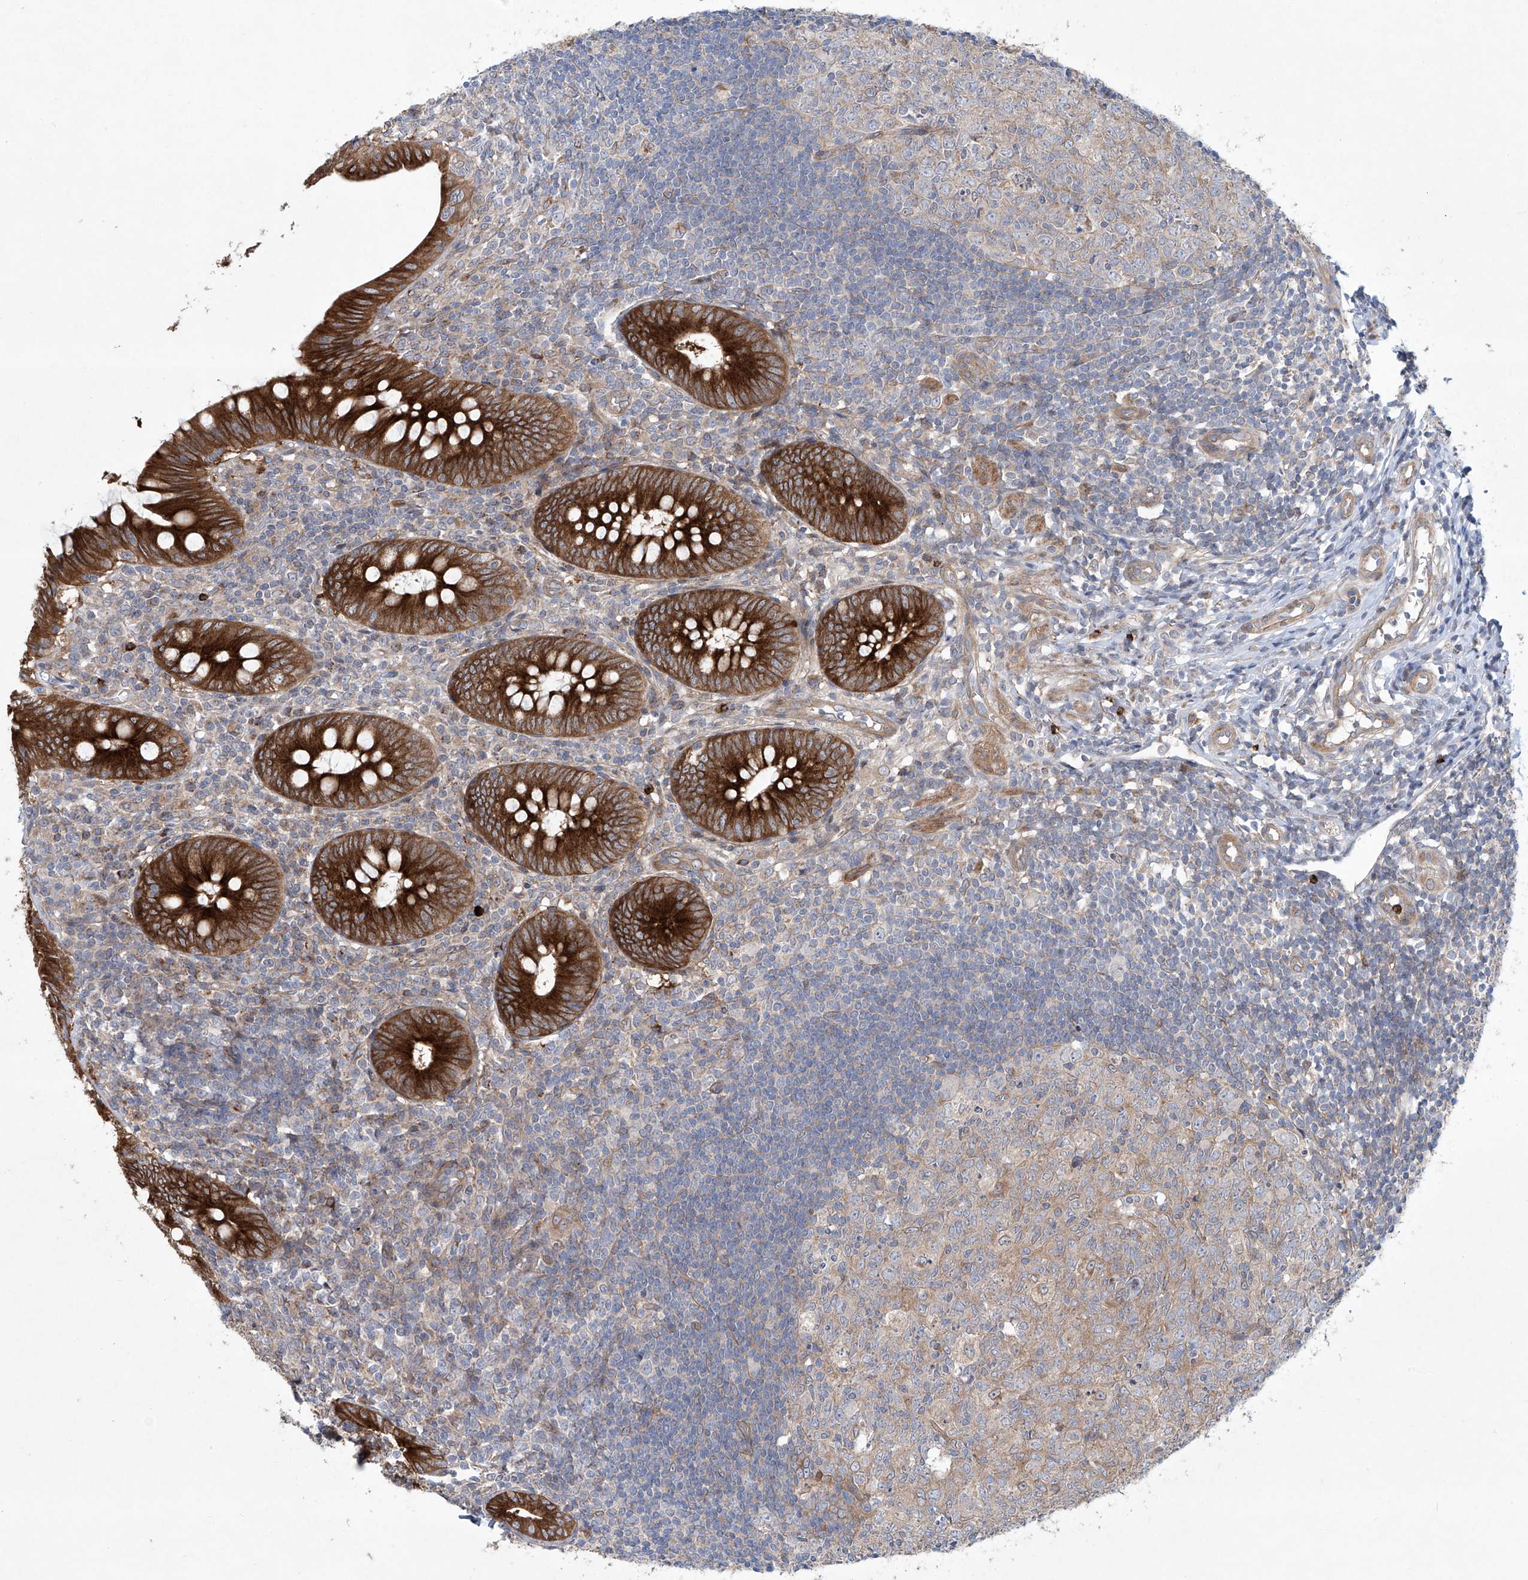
{"staining": {"intensity": "strong", "quantity": ">75%", "location": "cytoplasmic/membranous"}, "tissue": "appendix", "cell_type": "Glandular cells", "image_type": "normal", "snomed": [{"axis": "morphology", "description": "Normal tissue, NOS"}, {"axis": "topography", "description": "Appendix"}], "caption": "Immunohistochemistry micrograph of benign appendix stained for a protein (brown), which shows high levels of strong cytoplasmic/membranous positivity in about >75% of glandular cells.", "gene": "KLC4", "patient": {"sex": "male", "age": 14}}